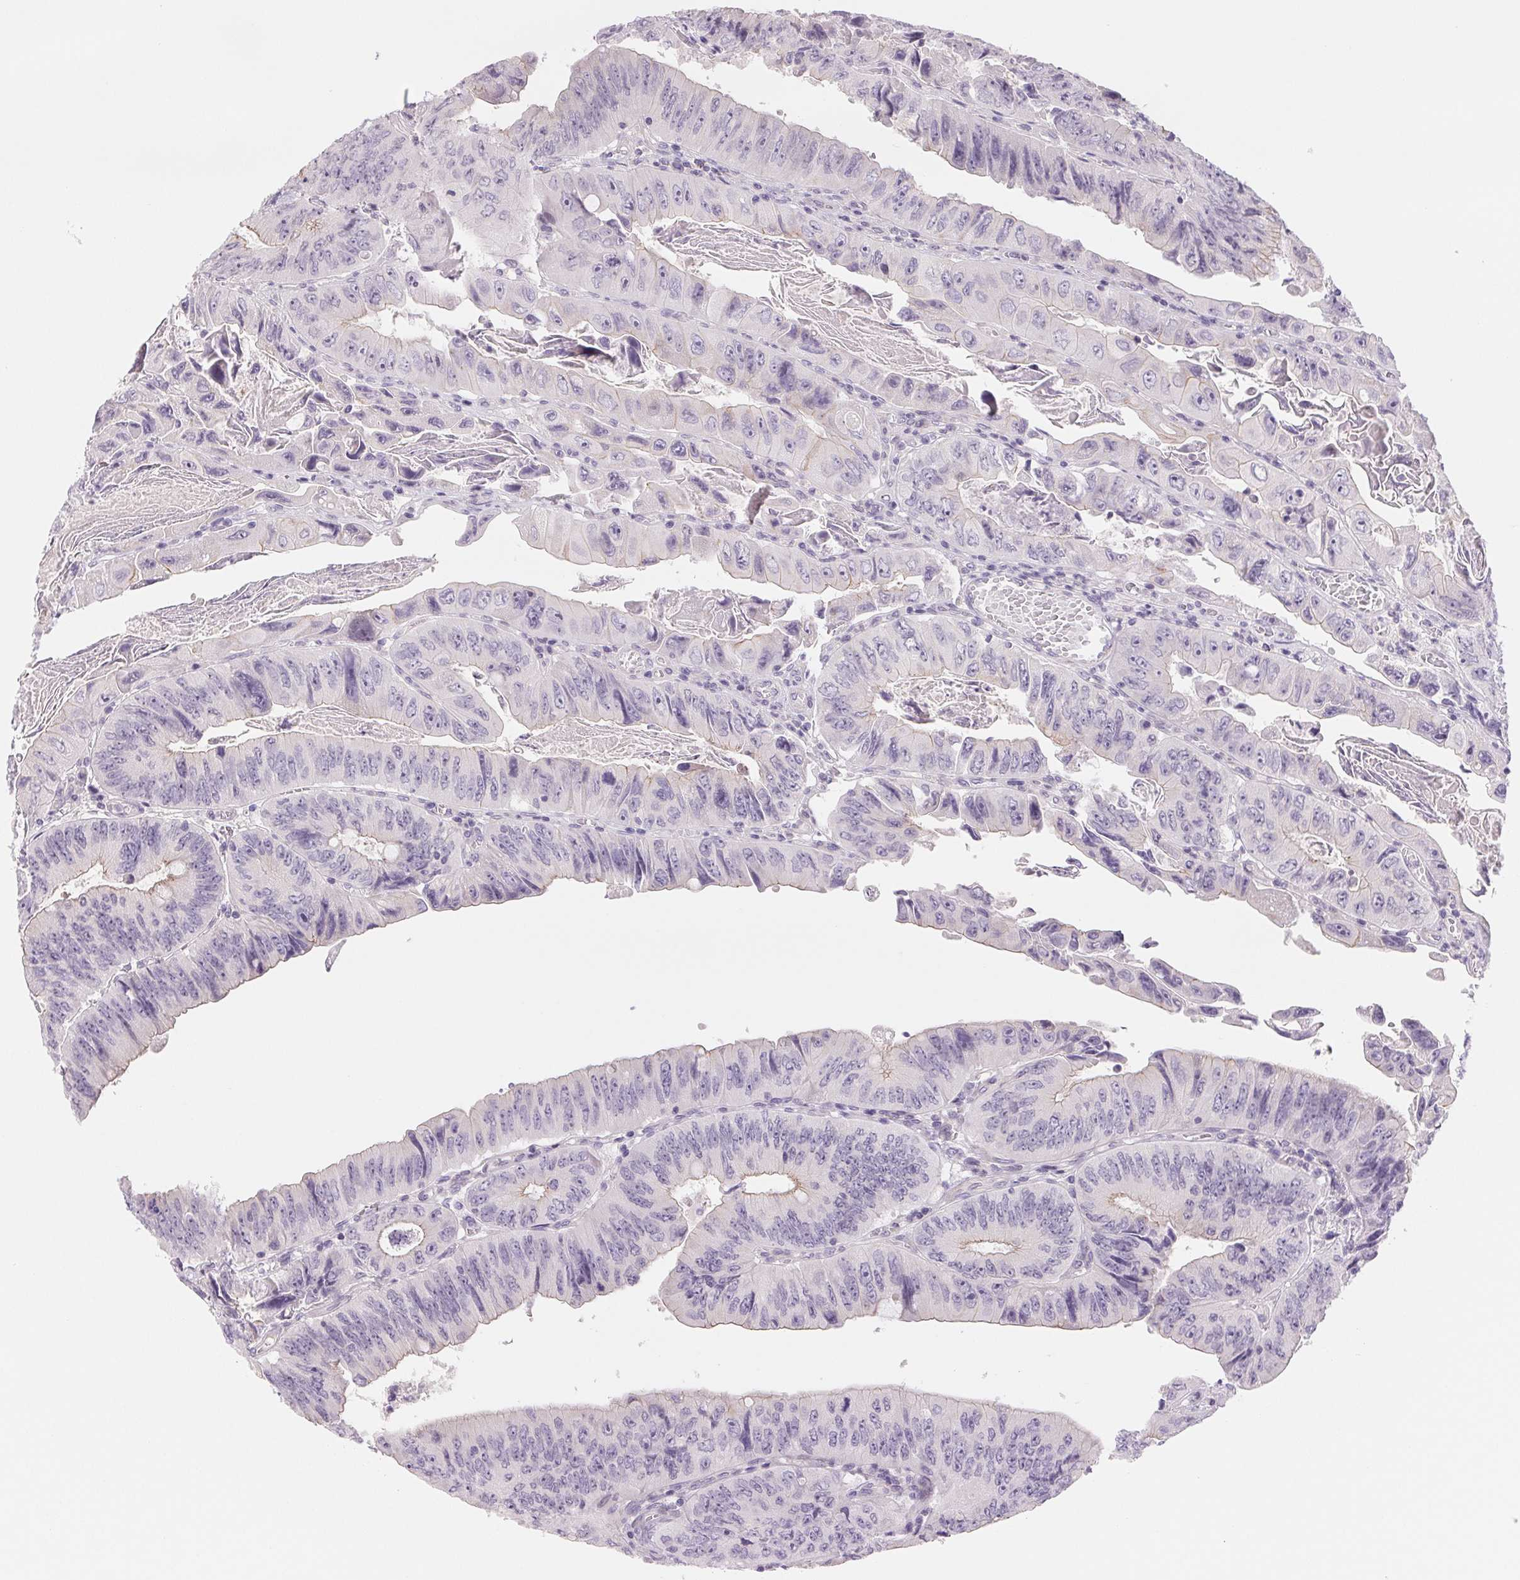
{"staining": {"intensity": "negative", "quantity": "none", "location": "none"}, "tissue": "colorectal cancer", "cell_type": "Tumor cells", "image_type": "cancer", "snomed": [{"axis": "morphology", "description": "Adenocarcinoma, NOS"}, {"axis": "topography", "description": "Colon"}], "caption": "There is no significant expression in tumor cells of colorectal adenocarcinoma.", "gene": "CCDC168", "patient": {"sex": "female", "age": 84}}